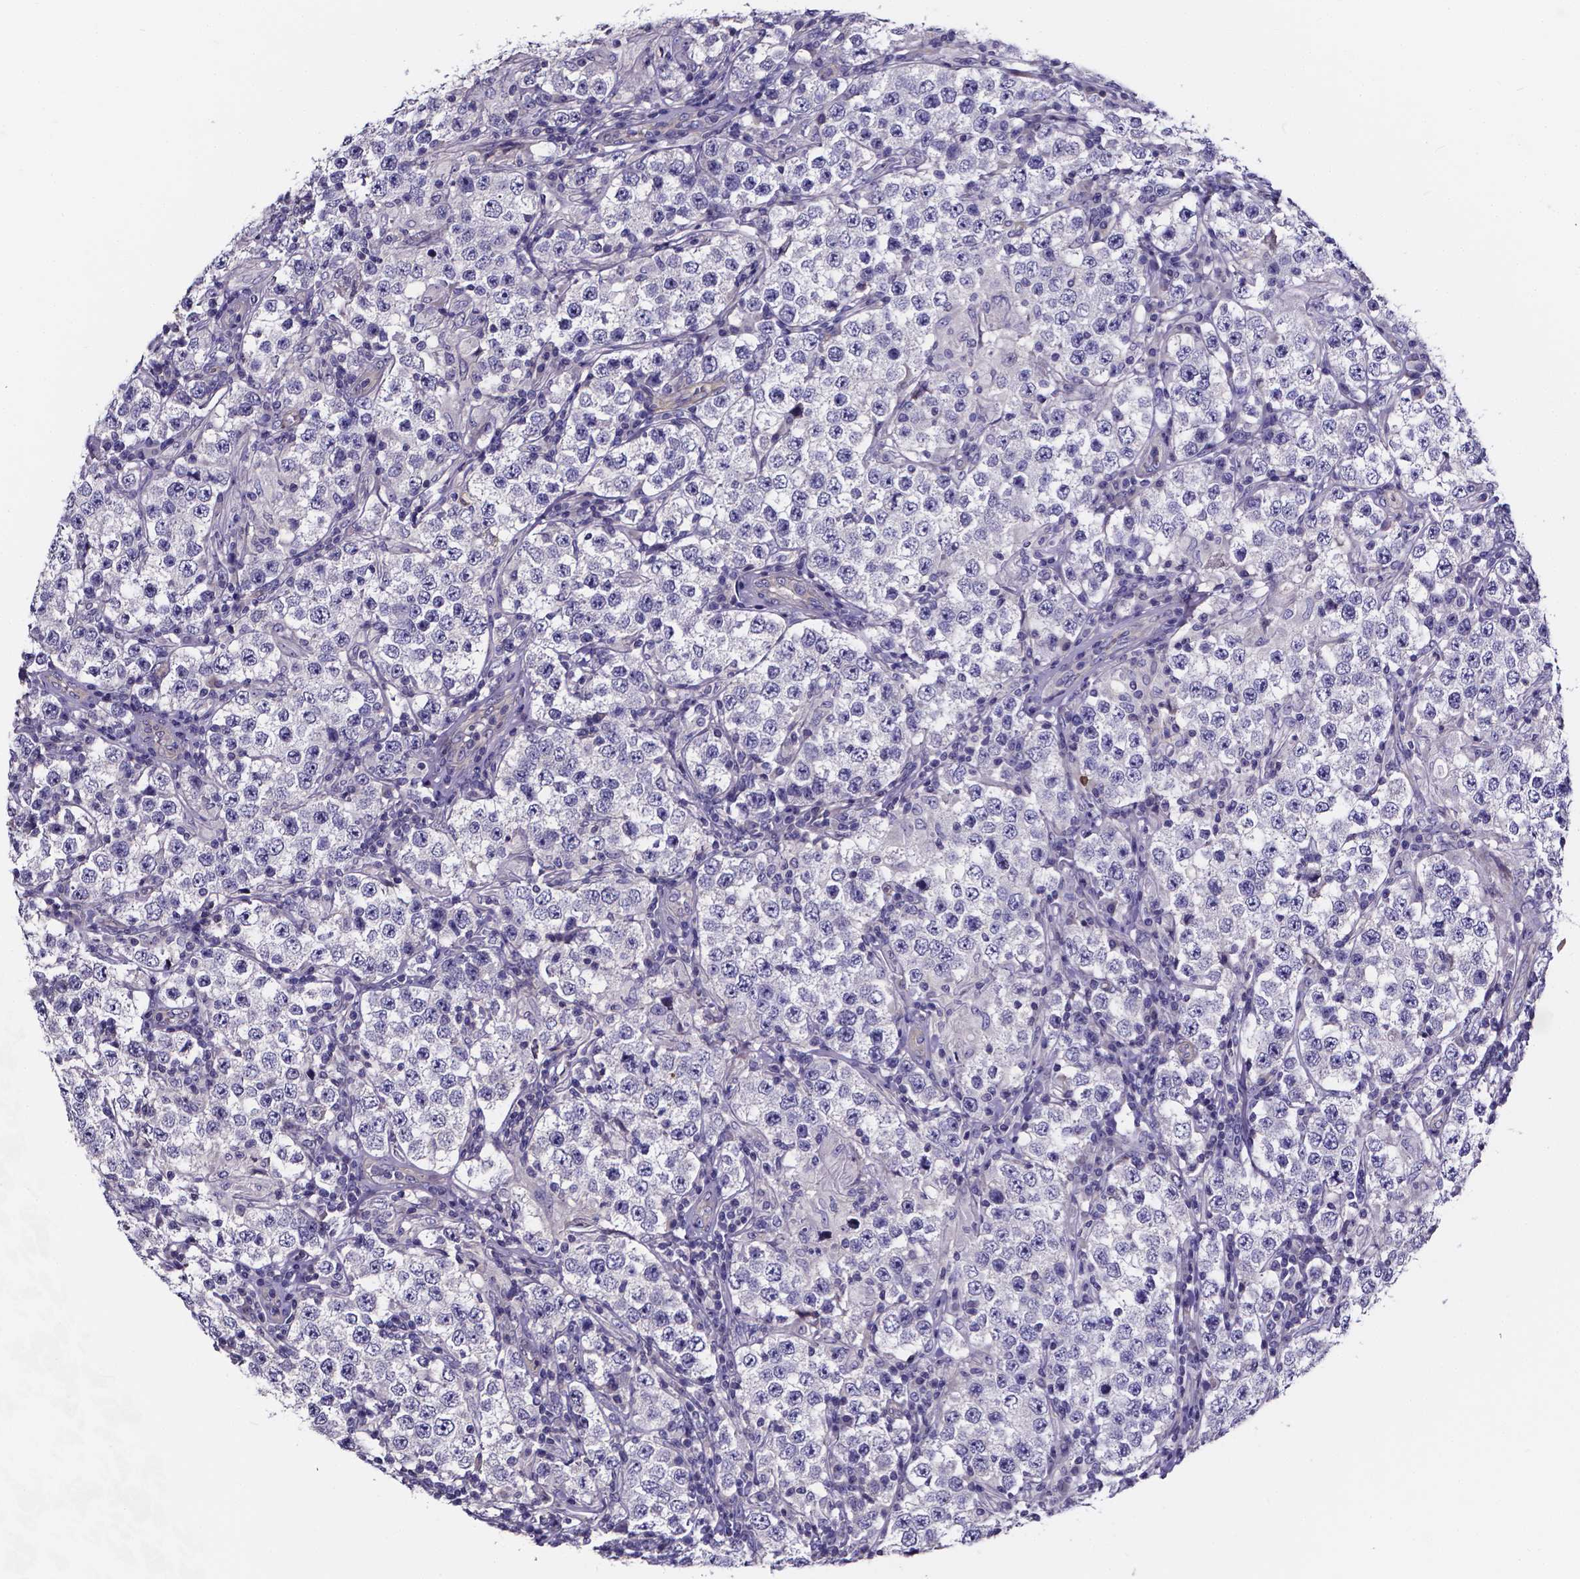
{"staining": {"intensity": "negative", "quantity": "none", "location": "none"}, "tissue": "testis cancer", "cell_type": "Tumor cells", "image_type": "cancer", "snomed": [{"axis": "morphology", "description": "Seminoma, NOS"}, {"axis": "morphology", "description": "Carcinoma, Embryonal, NOS"}, {"axis": "topography", "description": "Testis"}], "caption": "A micrograph of testis seminoma stained for a protein displays no brown staining in tumor cells.", "gene": "CACNG8", "patient": {"sex": "male", "age": 41}}